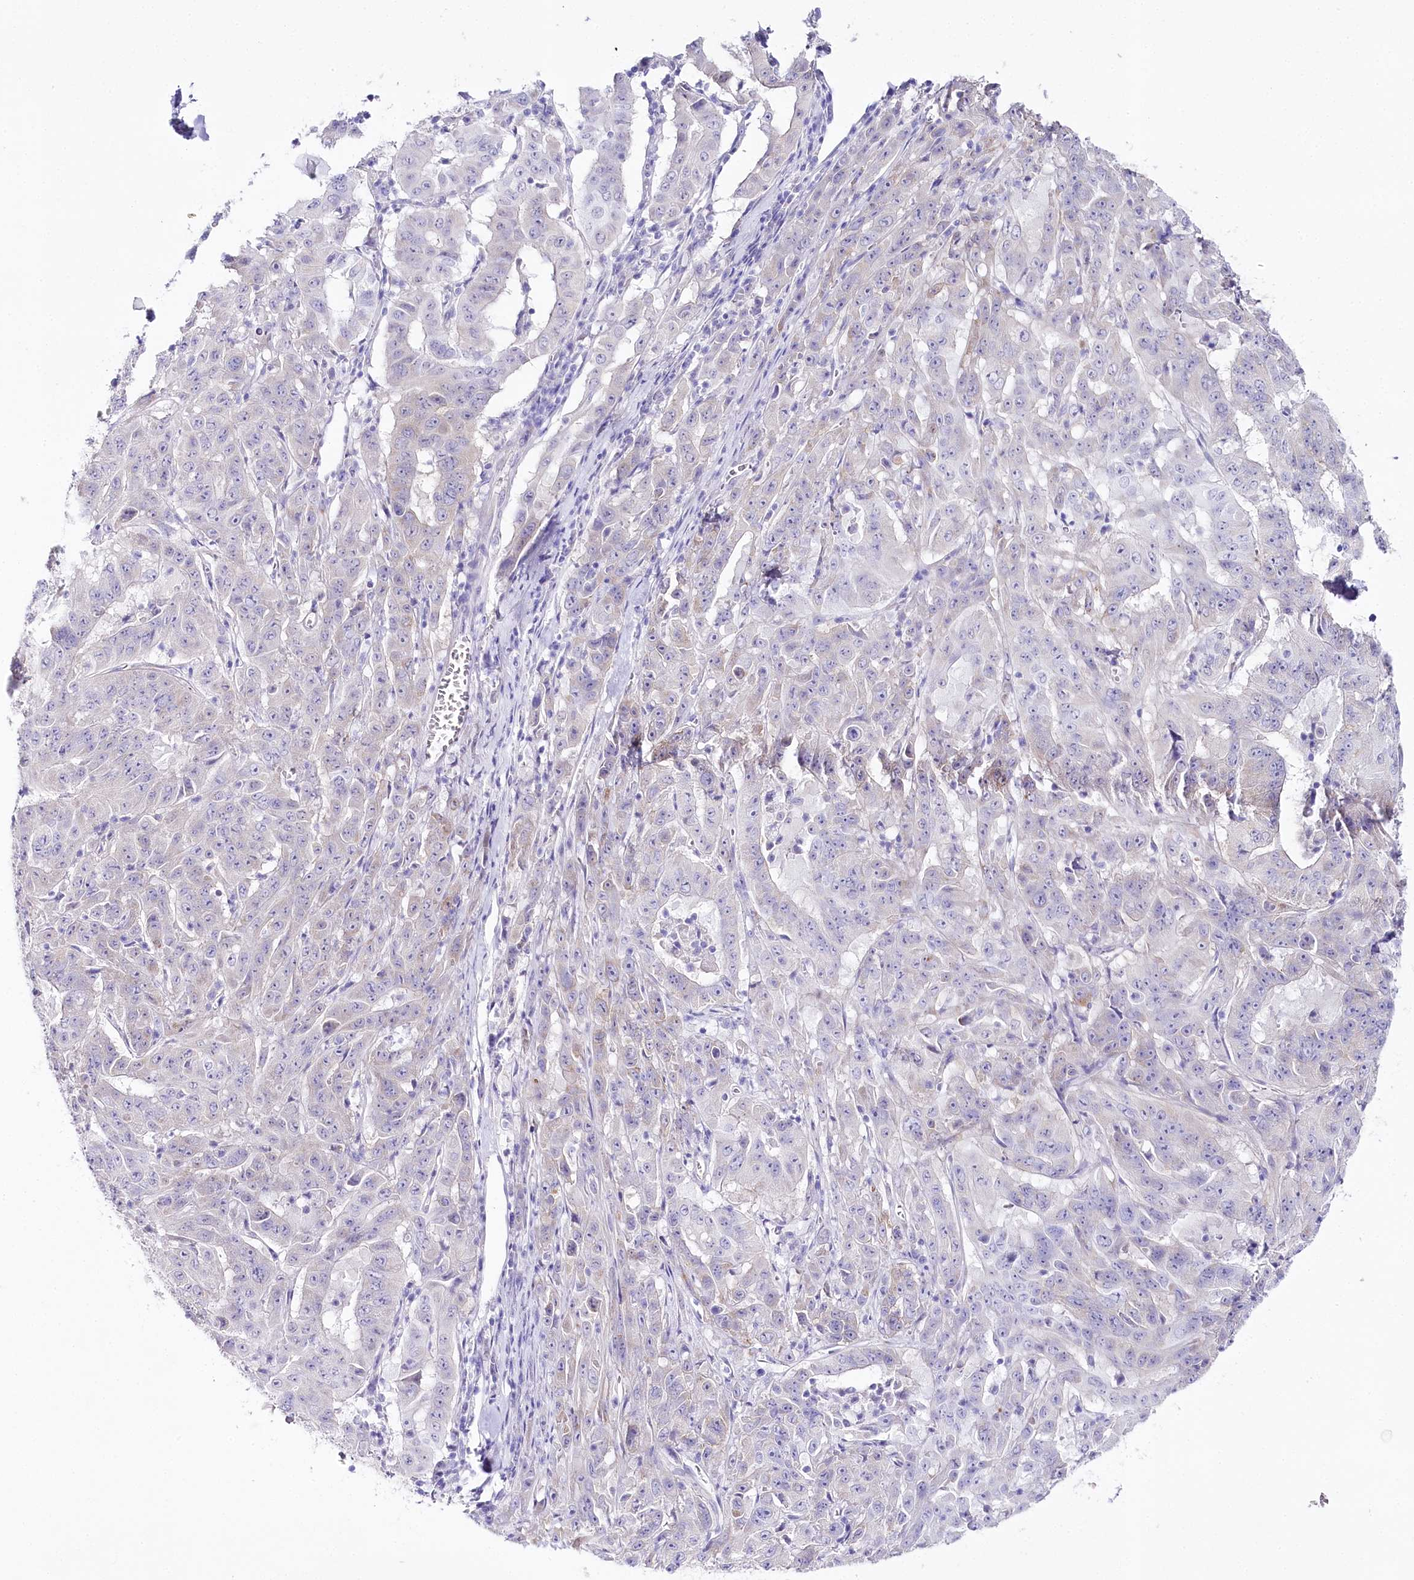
{"staining": {"intensity": "negative", "quantity": "none", "location": "none"}, "tissue": "pancreatic cancer", "cell_type": "Tumor cells", "image_type": "cancer", "snomed": [{"axis": "morphology", "description": "Adenocarcinoma, NOS"}, {"axis": "topography", "description": "Pancreas"}], "caption": "An immunohistochemistry image of pancreatic adenocarcinoma is shown. There is no staining in tumor cells of pancreatic adenocarcinoma.", "gene": "CSN3", "patient": {"sex": "male", "age": 63}}